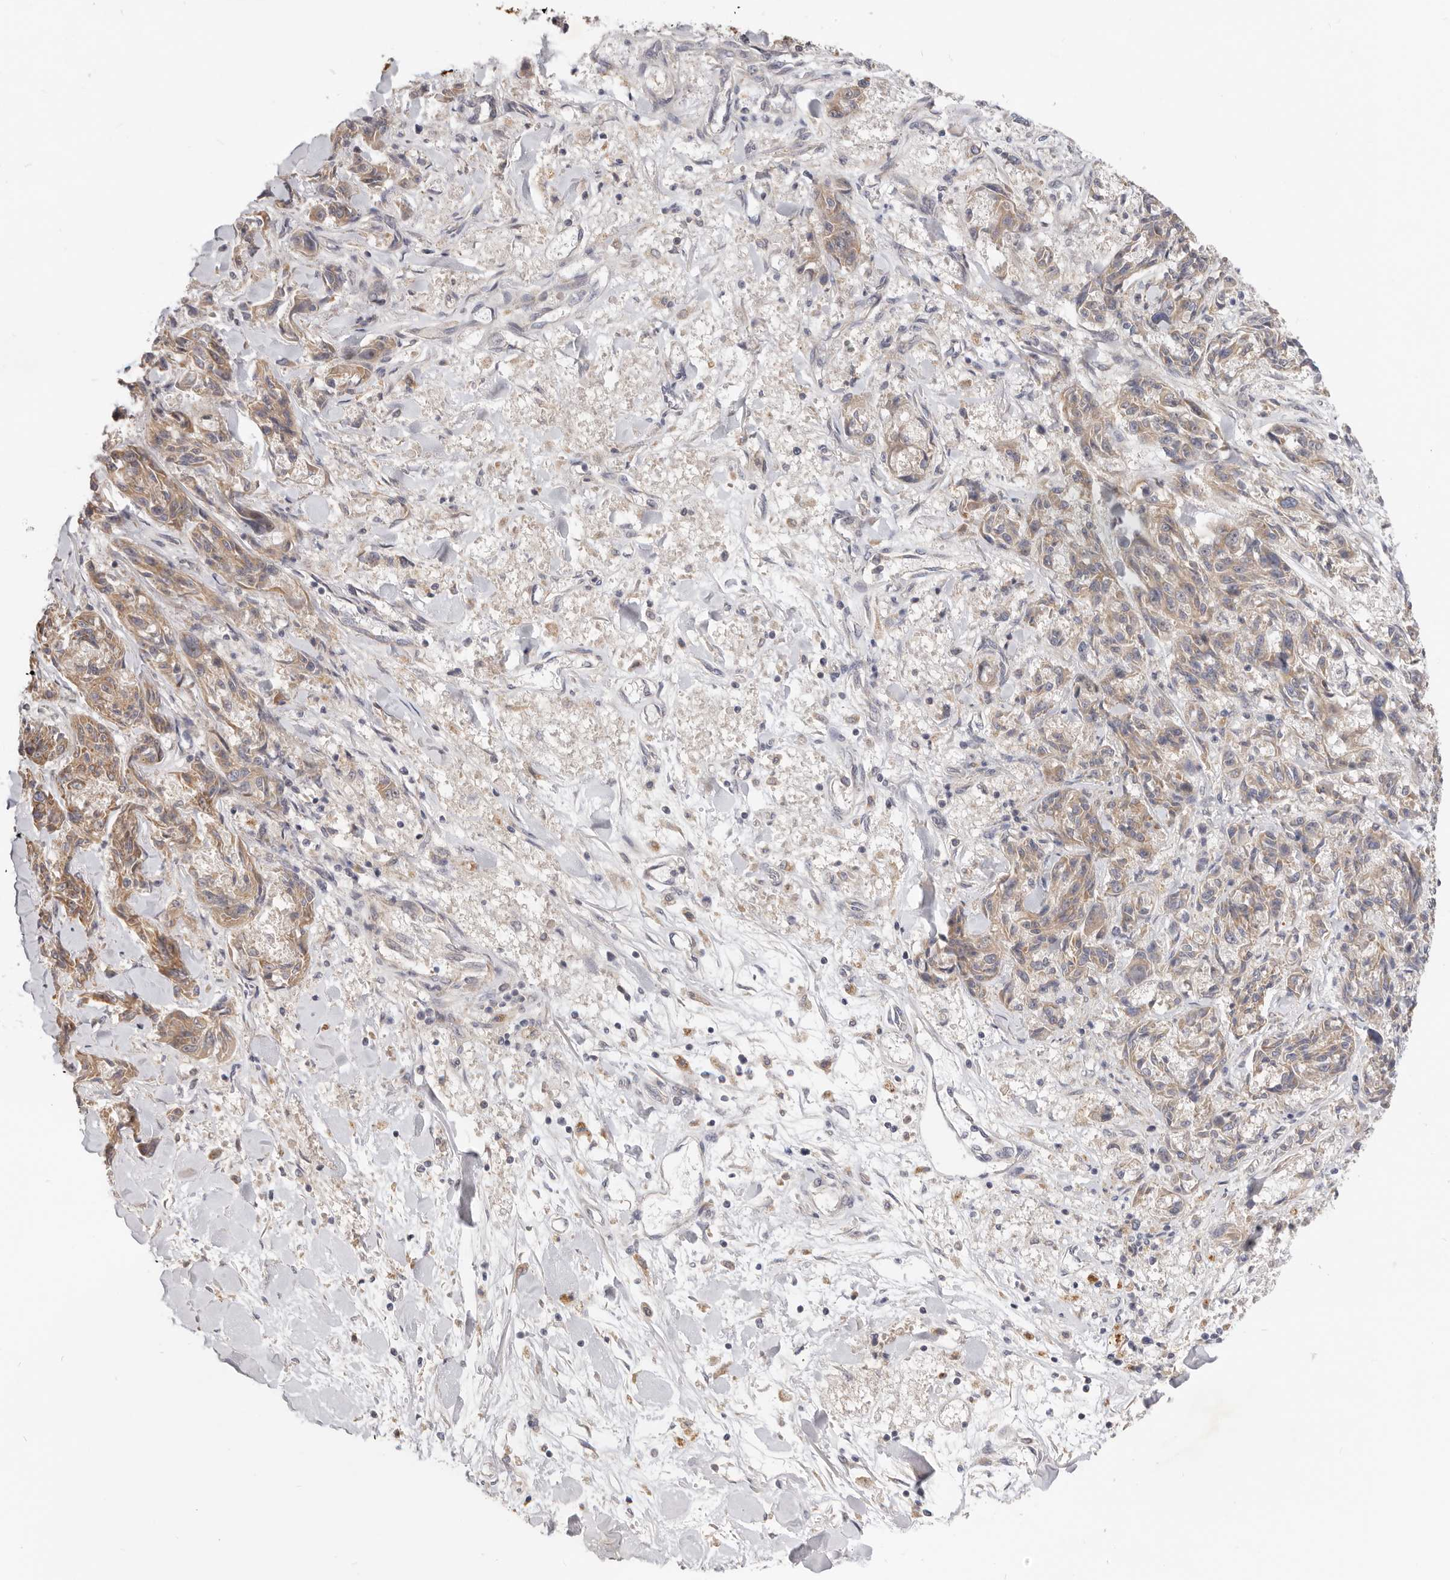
{"staining": {"intensity": "weak", "quantity": "25%-75%", "location": "cytoplasmic/membranous"}, "tissue": "melanoma", "cell_type": "Tumor cells", "image_type": "cancer", "snomed": [{"axis": "morphology", "description": "Malignant melanoma, NOS"}, {"axis": "topography", "description": "Skin"}], "caption": "This image reveals immunohistochemistry staining of human malignant melanoma, with low weak cytoplasmic/membranous positivity in approximately 25%-75% of tumor cells.", "gene": "TFB2M", "patient": {"sex": "male", "age": 53}}